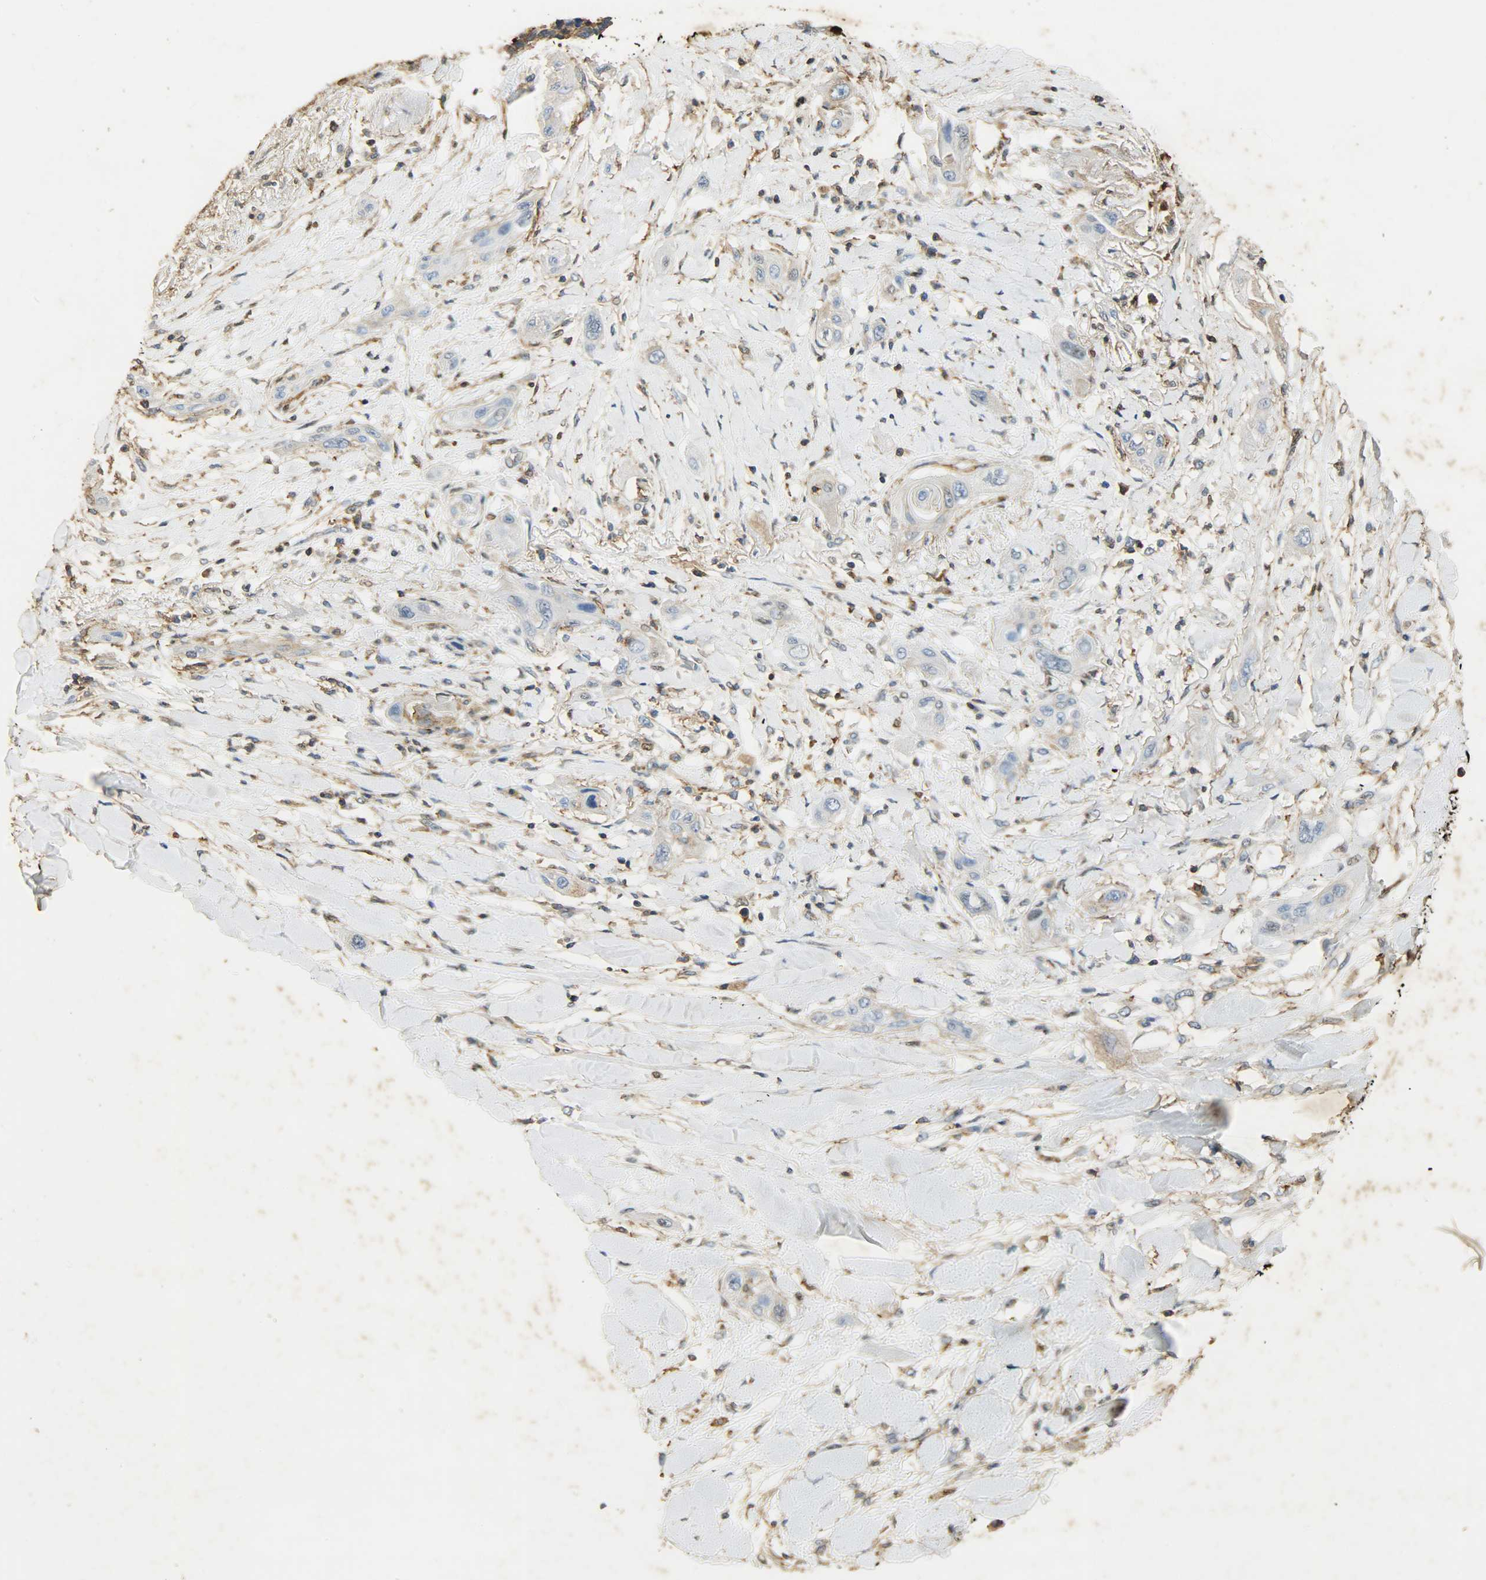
{"staining": {"intensity": "weak", "quantity": "<25%", "location": "cytoplasmic/membranous"}, "tissue": "lung cancer", "cell_type": "Tumor cells", "image_type": "cancer", "snomed": [{"axis": "morphology", "description": "Squamous cell carcinoma, NOS"}, {"axis": "topography", "description": "Lung"}], "caption": "Tumor cells are negative for protein expression in human squamous cell carcinoma (lung).", "gene": "ANXA6", "patient": {"sex": "female", "age": 47}}